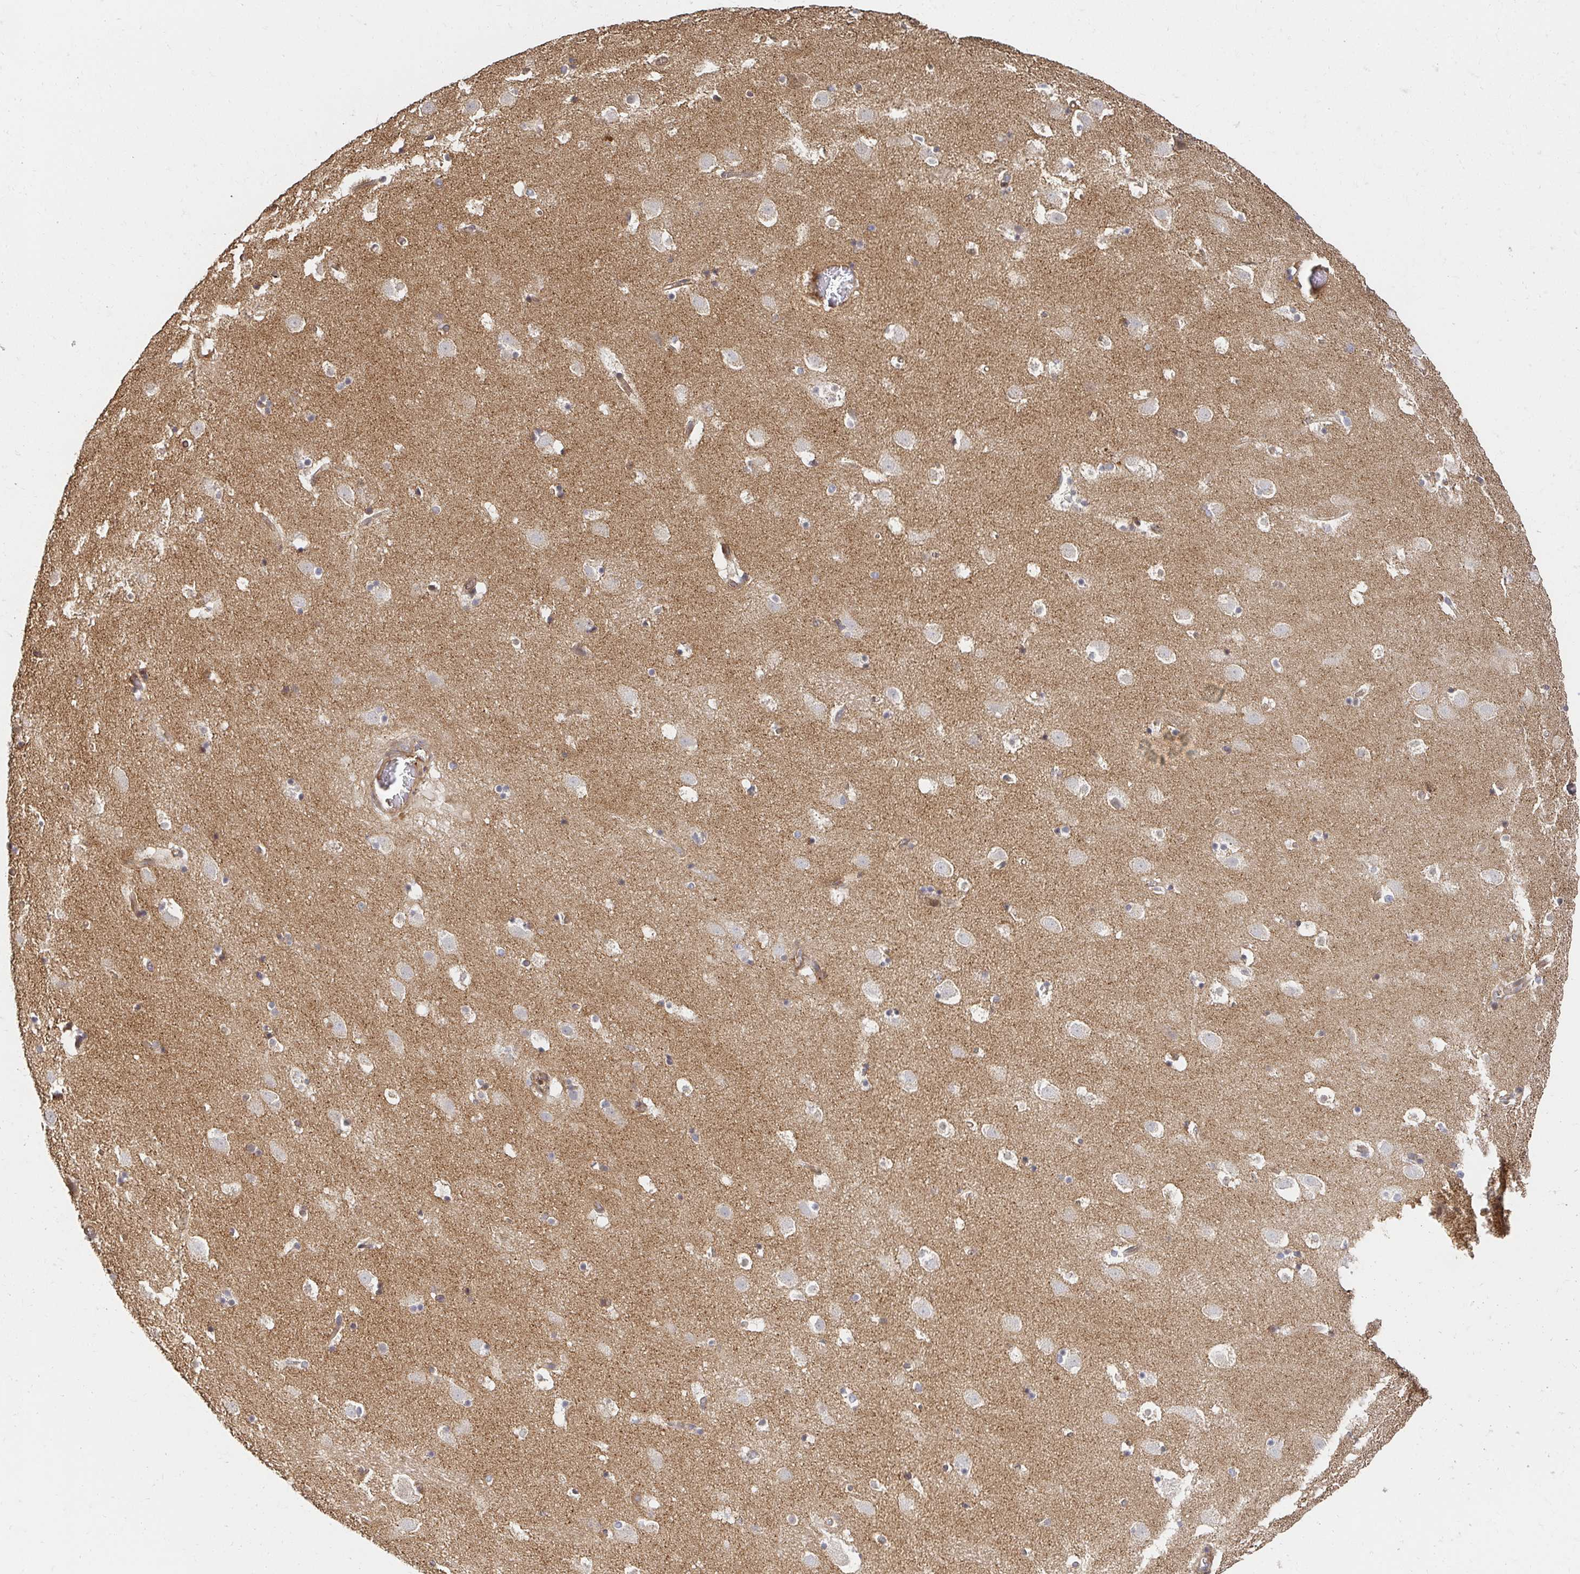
{"staining": {"intensity": "negative", "quantity": "none", "location": "none"}, "tissue": "caudate", "cell_type": "Glial cells", "image_type": "normal", "snomed": [{"axis": "morphology", "description": "Normal tissue, NOS"}, {"axis": "topography", "description": "Lateral ventricle wall"}], "caption": "A histopathology image of caudate stained for a protein reveals no brown staining in glial cells. Brightfield microscopy of immunohistochemistry stained with DAB (brown) and hematoxylin (blue), captured at high magnification.", "gene": "APBB1", "patient": {"sex": "male", "age": 37}}